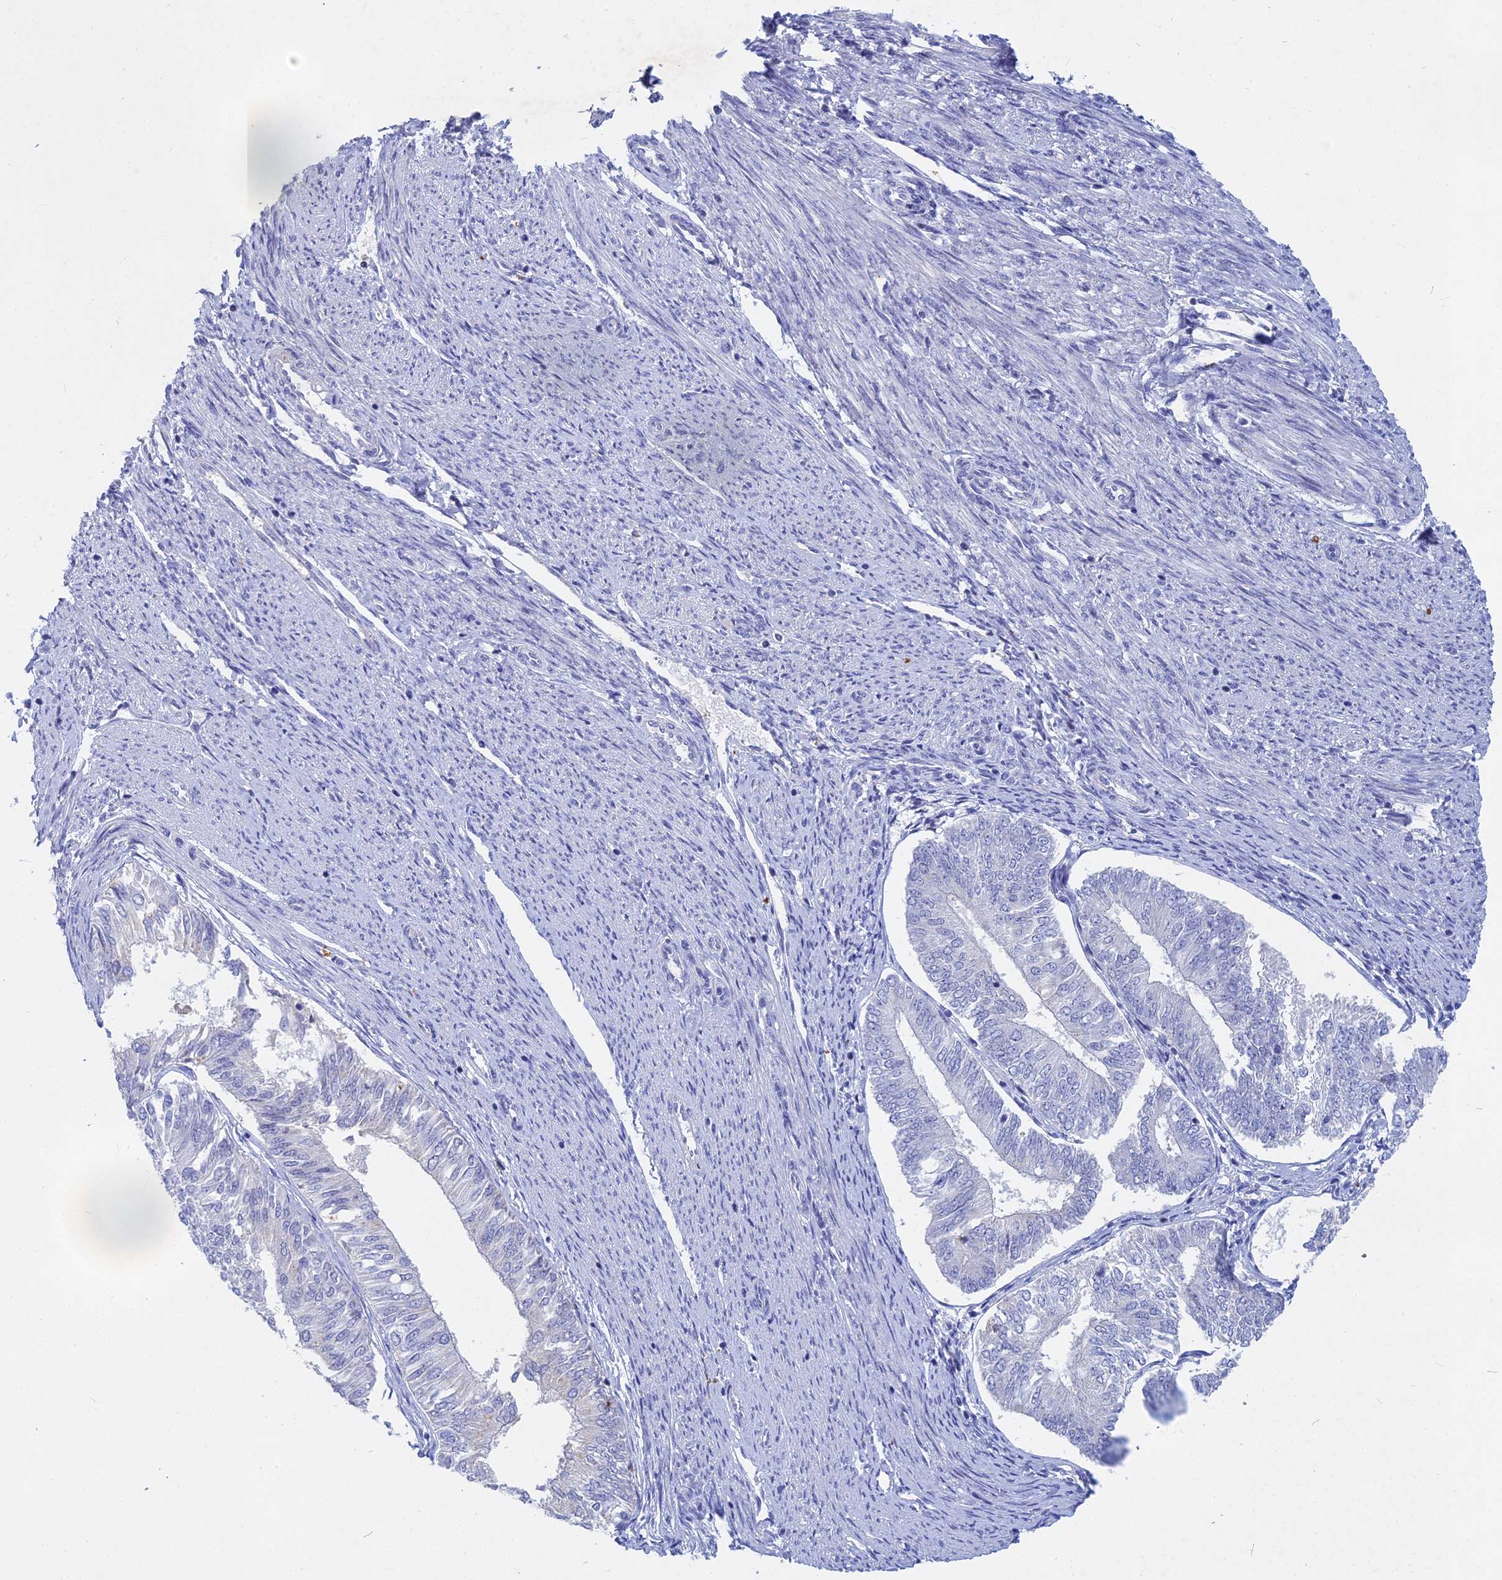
{"staining": {"intensity": "negative", "quantity": "none", "location": "none"}, "tissue": "endometrial cancer", "cell_type": "Tumor cells", "image_type": "cancer", "snomed": [{"axis": "morphology", "description": "Adenocarcinoma, NOS"}, {"axis": "topography", "description": "Endometrium"}], "caption": "Tumor cells show no significant protein staining in endometrial adenocarcinoma.", "gene": "ACP7", "patient": {"sex": "female", "age": 58}}